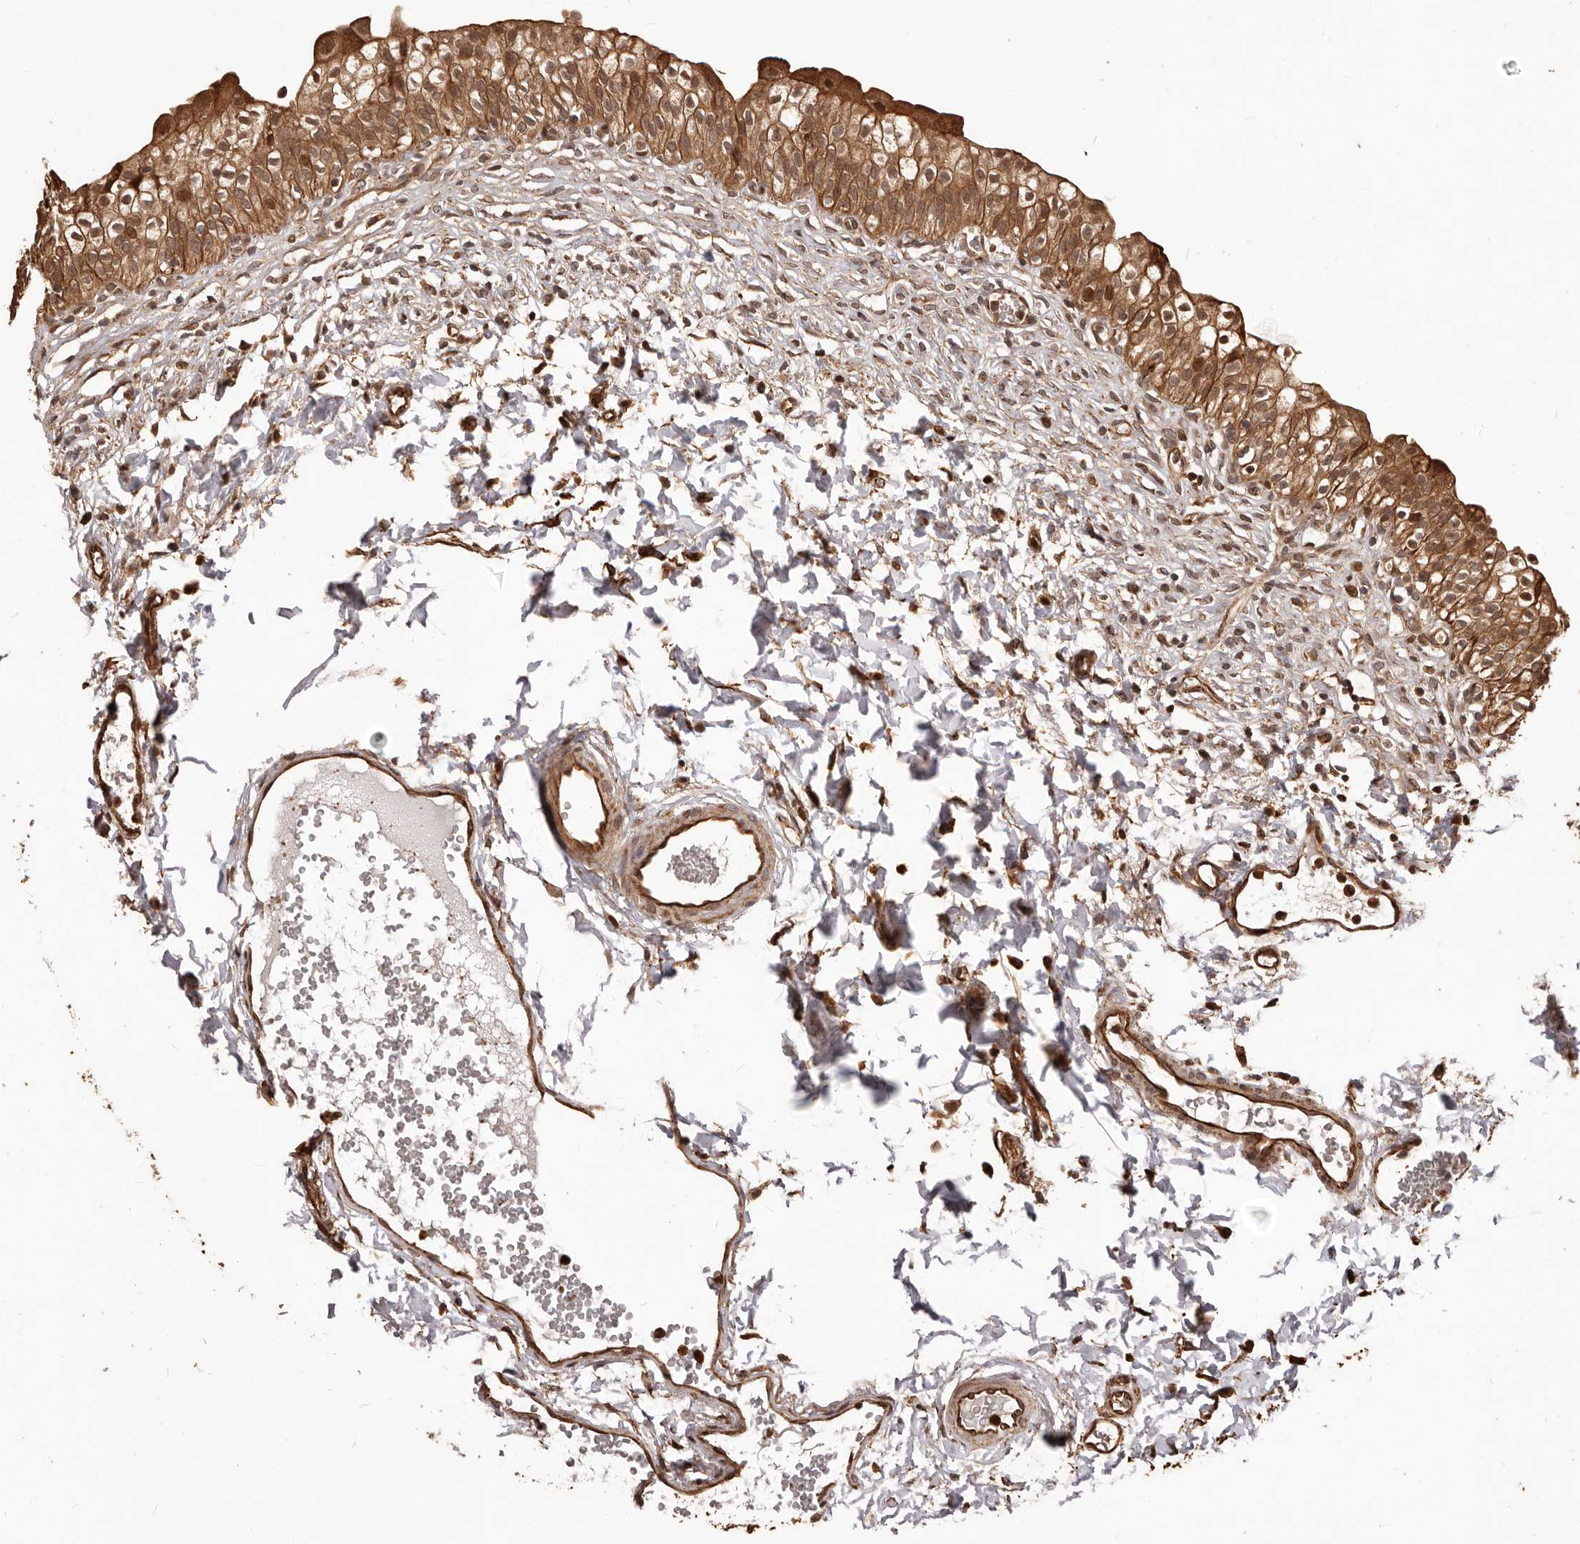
{"staining": {"intensity": "strong", "quantity": ">75%", "location": "cytoplasmic/membranous,nuclear"}, "tissue": "urinary bladder", "cell_type": "Urothelial cells", "image_type": "normal", "snomed": [{"axis": "morphology", "description": "Normal tissue, NOS"}, {"axis": "topography", "description": "Urinary bladder"}], "caption": "Urothelial cells reveal high levels of strong cytoplasmic/membranous,nuclear staining in approximately >75% of cells in benign urinary bladder.", "gene": "MTO1", "patient": {"sex": "male", "age": 55}}